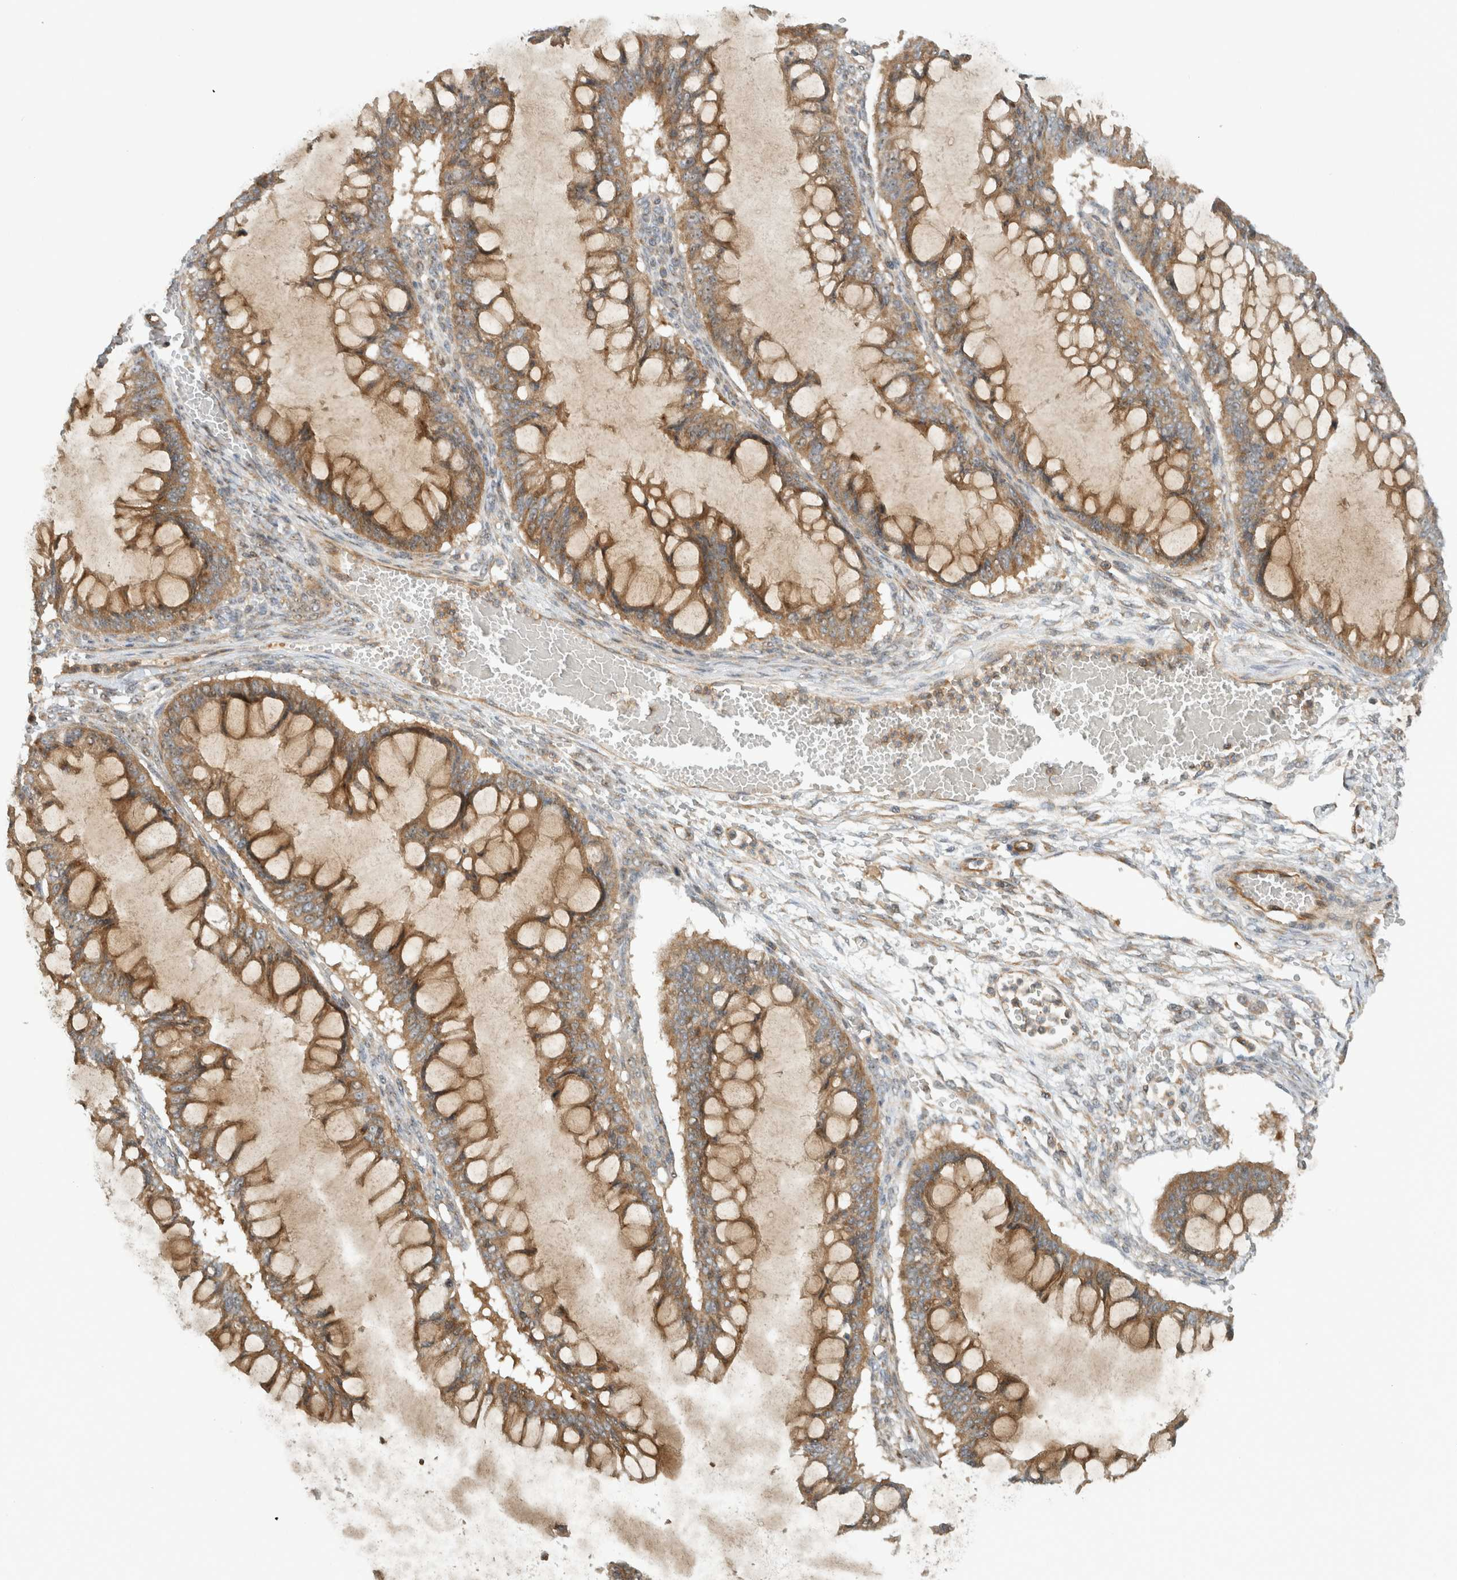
{"staining": {"intensity": "moderate", "quantity": ">75%", "location": "cytoplasmic/membranous"}, "tissue": "ovarian cancer", "cell_type": "Tumor cells", "image_type": "cancer", "snomed": [{"axis": "morphology", "description": "Cystadenocarcinoma, mucinous, NOS"}, {"axis": "topography", "description": "Ovary"}], "caption": "Ovarian cancer tissue displays moderate cytoplasmic/membranous expression in about >75% of tumor cells The protein is stained brown, and the nuclei are stained in blue (DAB (3,3'-diaminobenzidine) IHC with brightfield microscopy, high magnification).", "gene": "WASF2", "patient": {"sex": "female", "age": 73}}